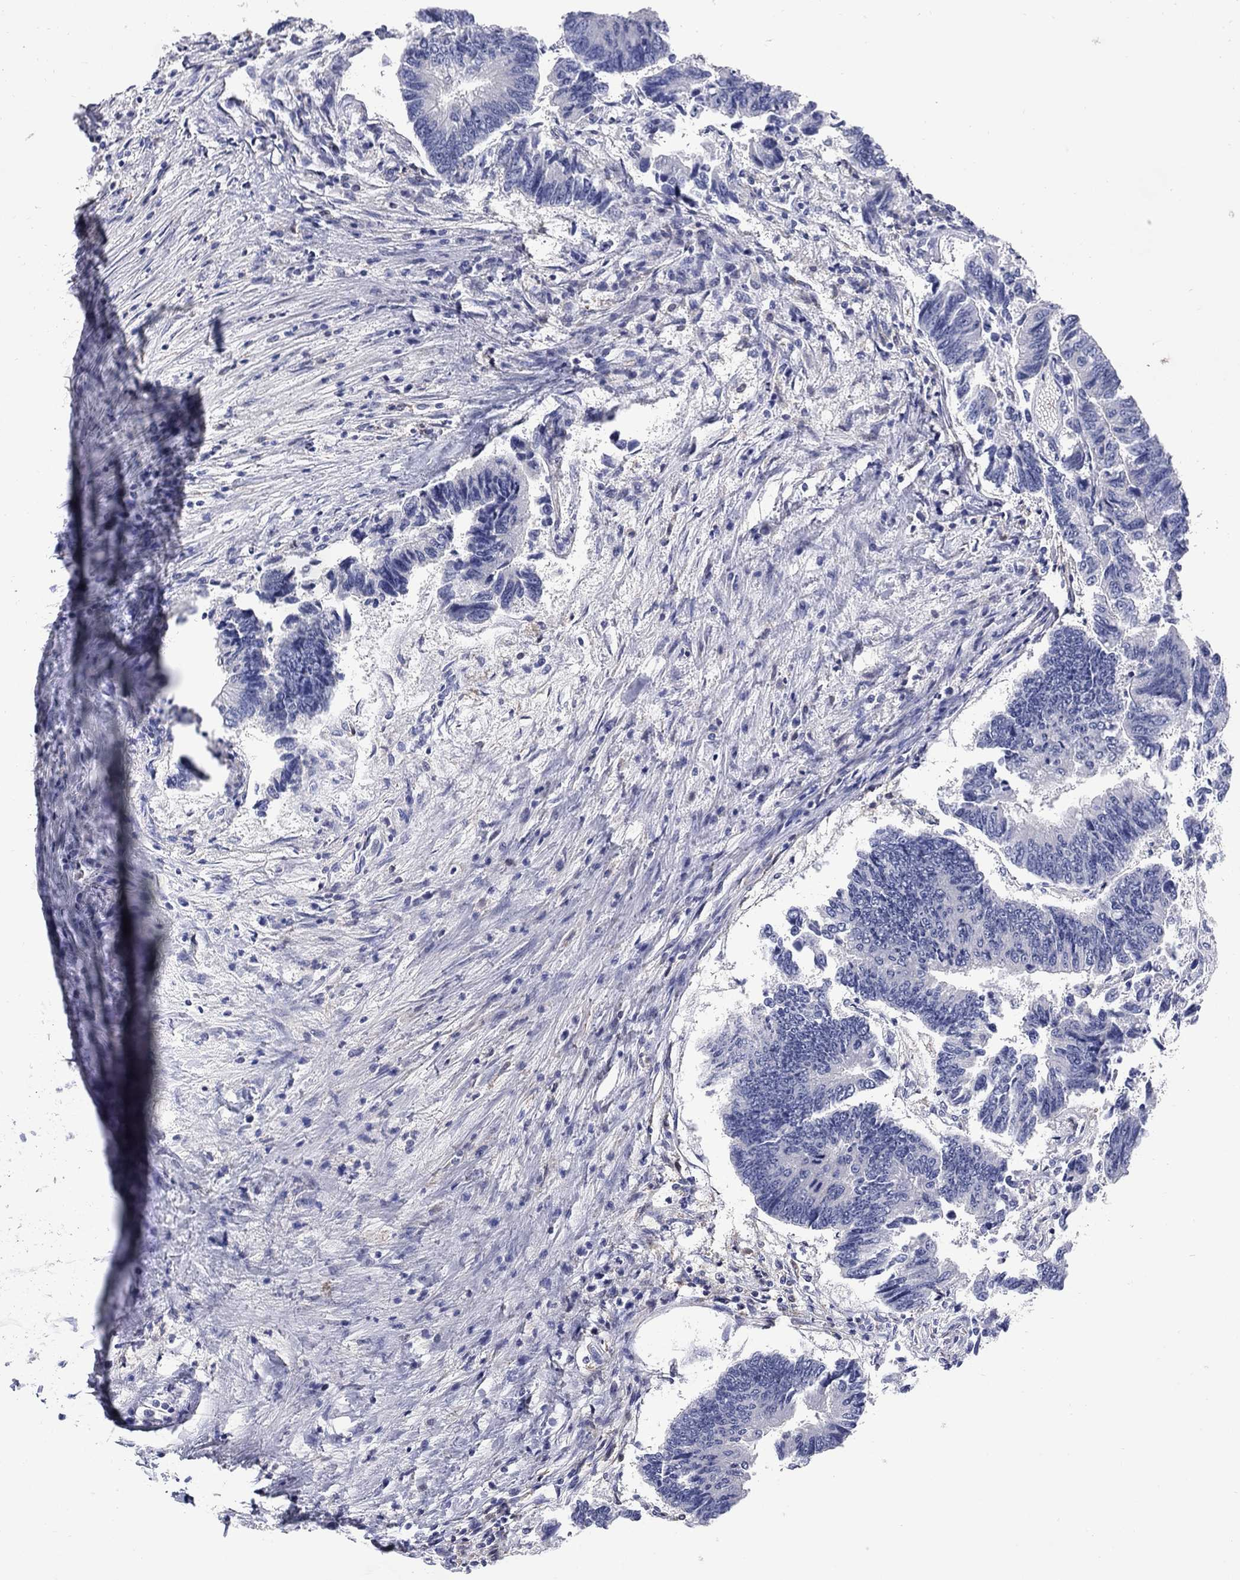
{"staining": {"intensity": "negative", "quantity": "none", "location": "none"}, "tissue": "colorectal cancer", "cell_type": "Tumor cells", "image_type": "cancer", "snomed": [{"axis": "morphology", "description": "Adenocarcinoma, NOS"}, {"axis": "topography", "description": "Colon"}], "caption": "A micrograph of colorectal cancer (adenocarcinoma) stained for a protein reveals no brown staining in tumor cells.", "gene": "CETN1", "patient": {"sex": "female", "age": 65}}